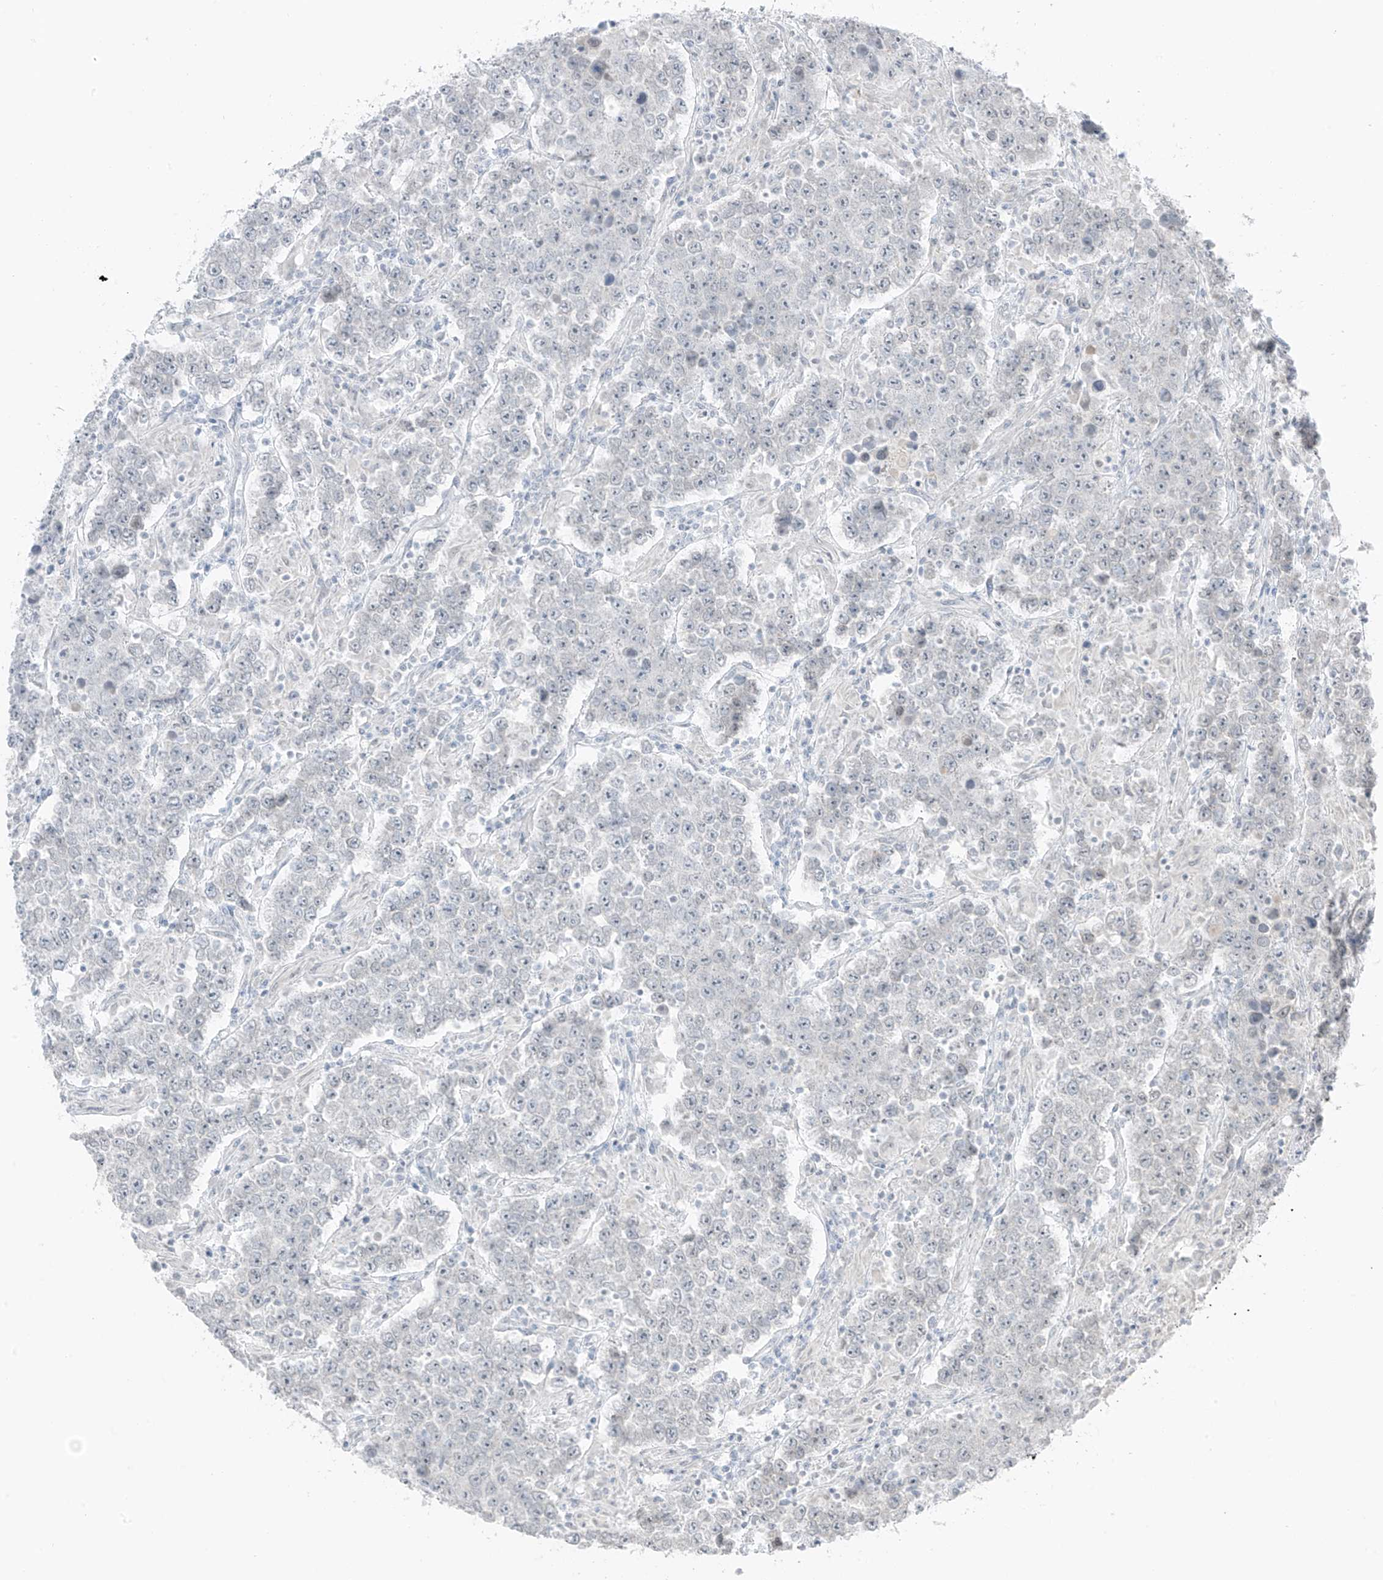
{"staining": {"intensity": "negative", "quantity": "none", "location": "none"}, "tissue": "testis cancer", "cell_type": "Tumor cells", "image_type": "cancer", "snomed": [{"axis": "morphology", "description": "Normal tissue, NOS"}, {"axis": "morphology", "description": "Urothelial carcinoma, High grade"}, {"axis": "morphology", "description": "Seminoma, NOS"}, {"axis": "morphology", "description": "Carcinoma, Embryonal, NOS"}, {"axis": "topography", "description": "Urinary bladder"}, {"axis": "topography", "description": "Testis"}], "caption": "Histopathology image shows no protein expression in tumor cells of testis cancer tissue. (DAB (3,3'-diaminobenzidine) immunohistochemistry, high magnification).", "gene": "PRDM6", "patient": {"sex": "male", "age": 41}}